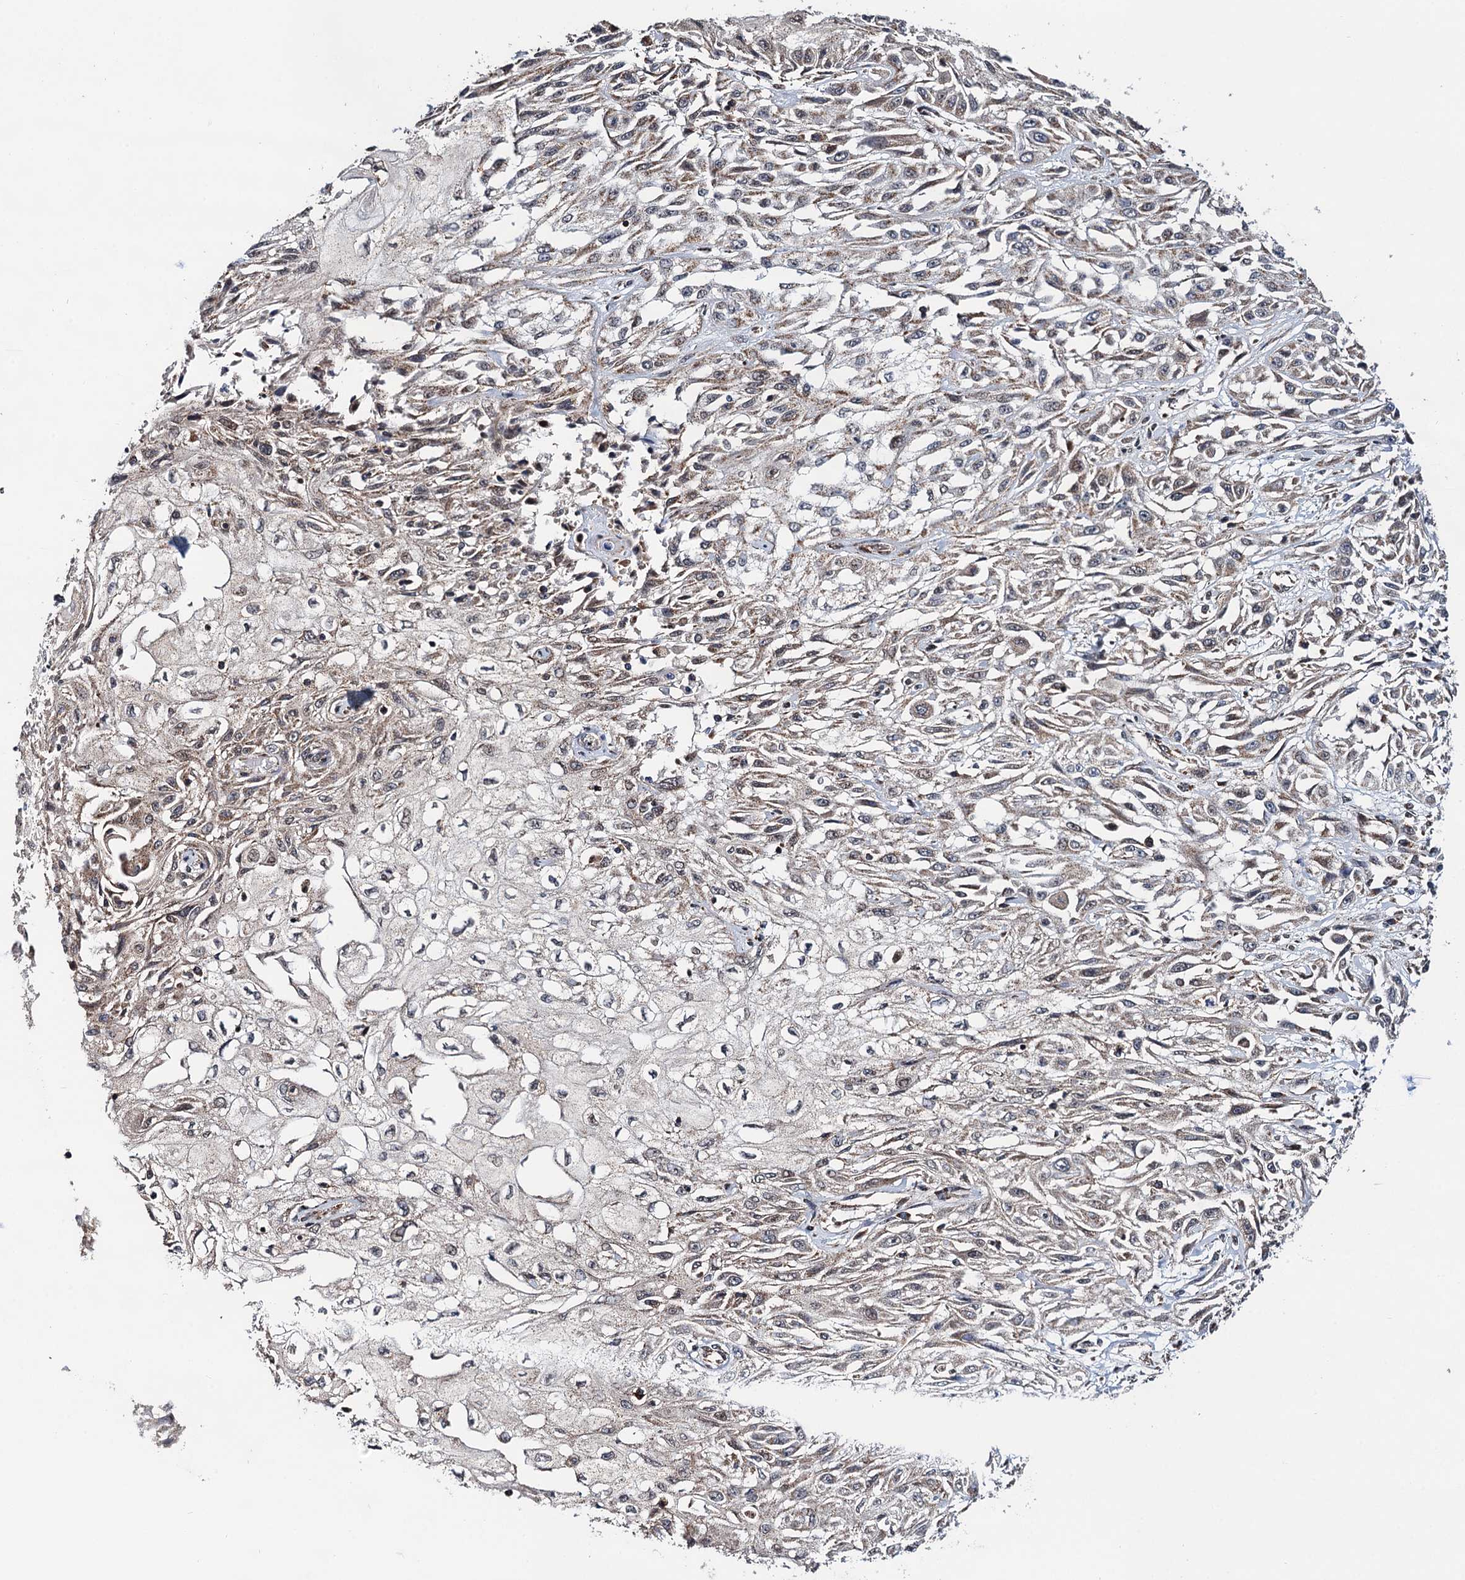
{"staining": {"intensity": "weak", "quantity": "25%-75%", "location": "cytoplasmic/membranous"}, "tissue": "skin cancer", "cell_type": "Tumor cells", "image_type": "cancer", "snomed": [{"axis": "morphology", "description": "Squamous cell carcinoma, NOS"}, {"axis": "morphology", "description": "Squamous cell carcinoma, metastatic, NOS"}, {"axis": "topography", "description": "Skin"}, {"axis": "topography", "description": "Lymph node"}], "caption": "Skin cancer tissue demonstrates weak cytoplasmic/membranous positivity in approximately 25%-75% of tumor cells, visualized by immunohistochemistry.", "gene": "CMPK2", "patient": {"sex": "male", "age": 75}}